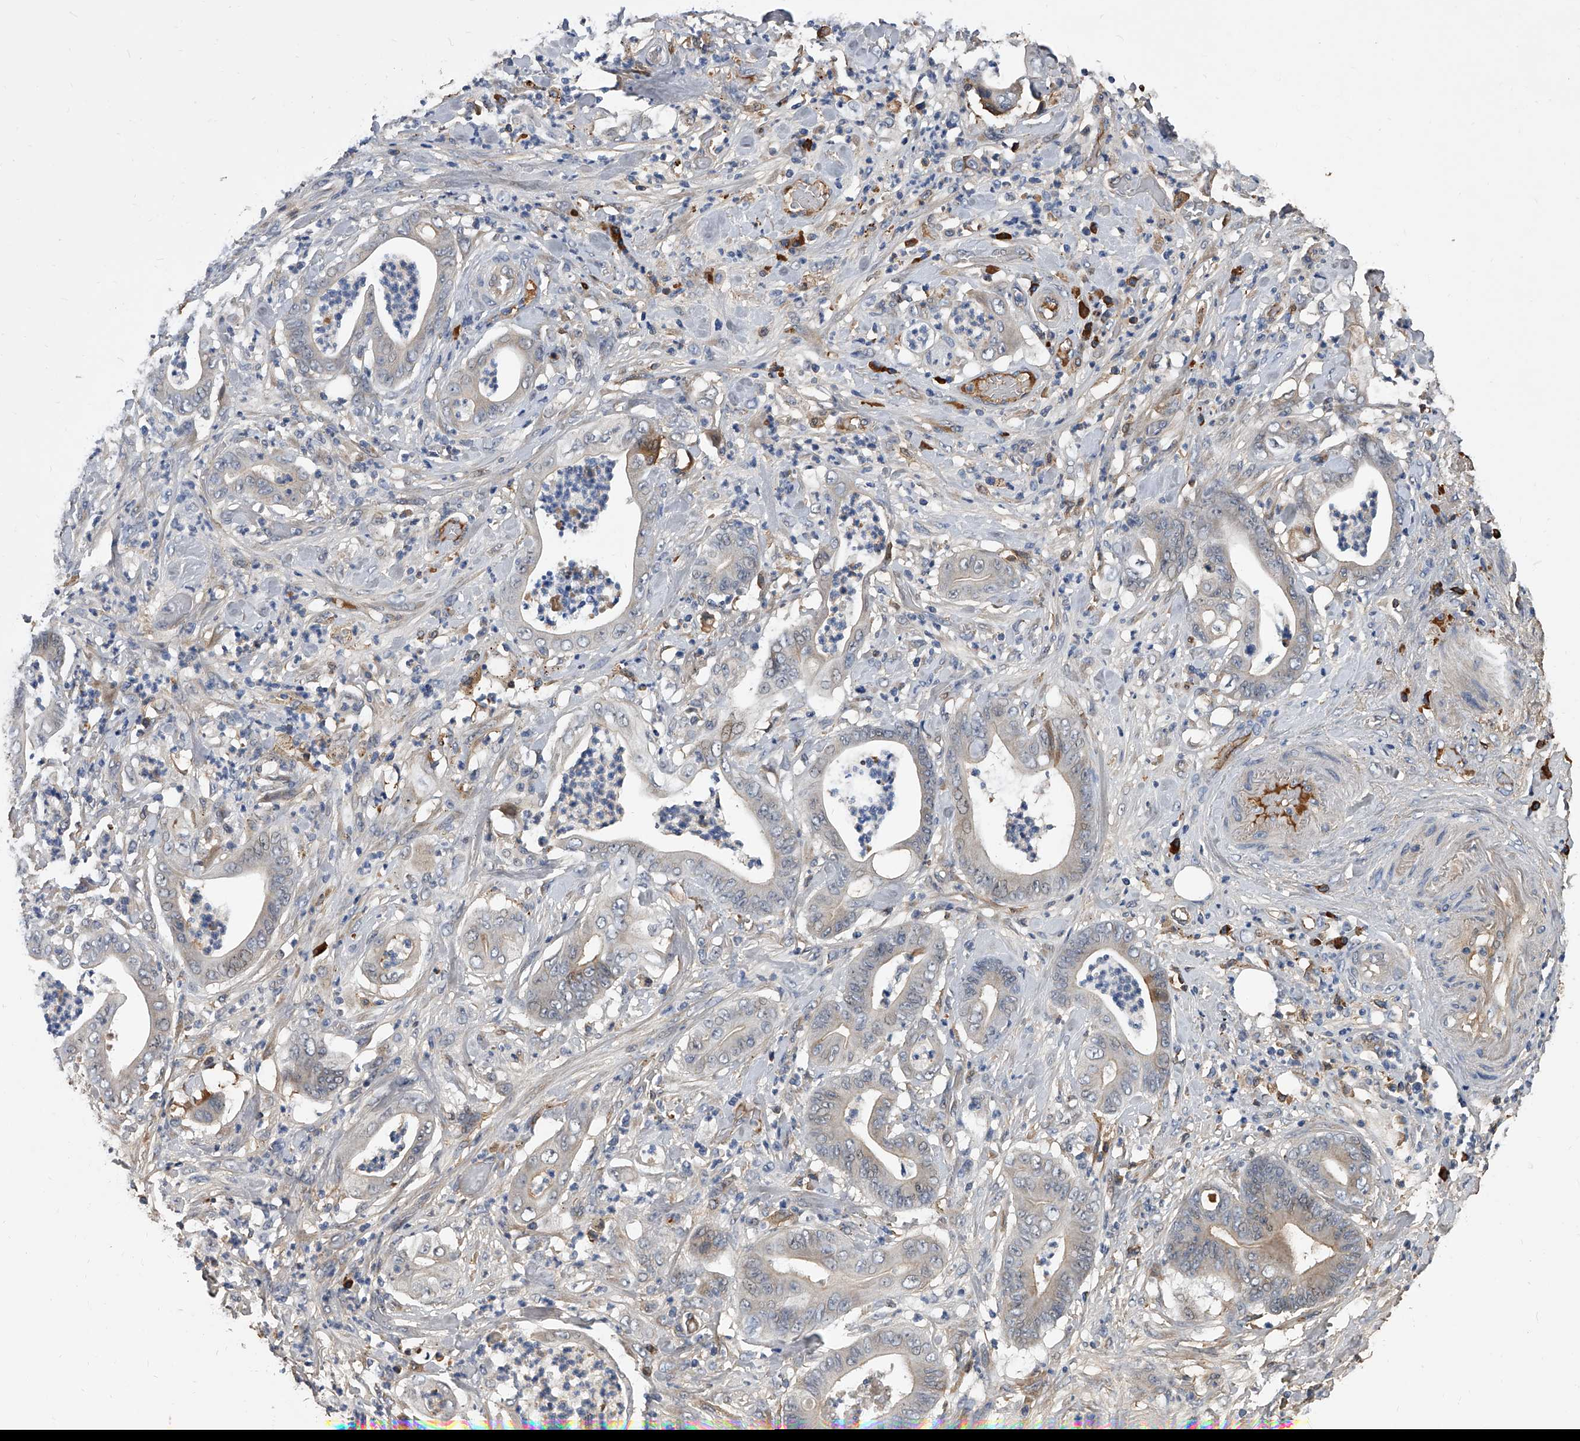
{"staining": {"intensity": "weak", "quantity": "25%-75%", "location": "cytoplasmic/membranous"}, "tissue": "stomach cancer", "cell_type": "Tumor cells", "image_type": "cancer", "snomed": [{"axis": "morphology", "description": "Adenocarcinoma, NOS"}, {"axis": "topography", "description": "Stomach"}], "caption": "Protein staining of stomach adenocarcinoma tissue displays weak cytoplasmic/membranous positivity in approximately 25%-75% of tumor cells. Using DAB (3,3'-diaminobenzidine) (brown) and hematoxylin (blue) stains, captured at high magnification using brightfield microscopy.", "gene": "ZNF25", "patient": {"sex": "female", "age": 73}}